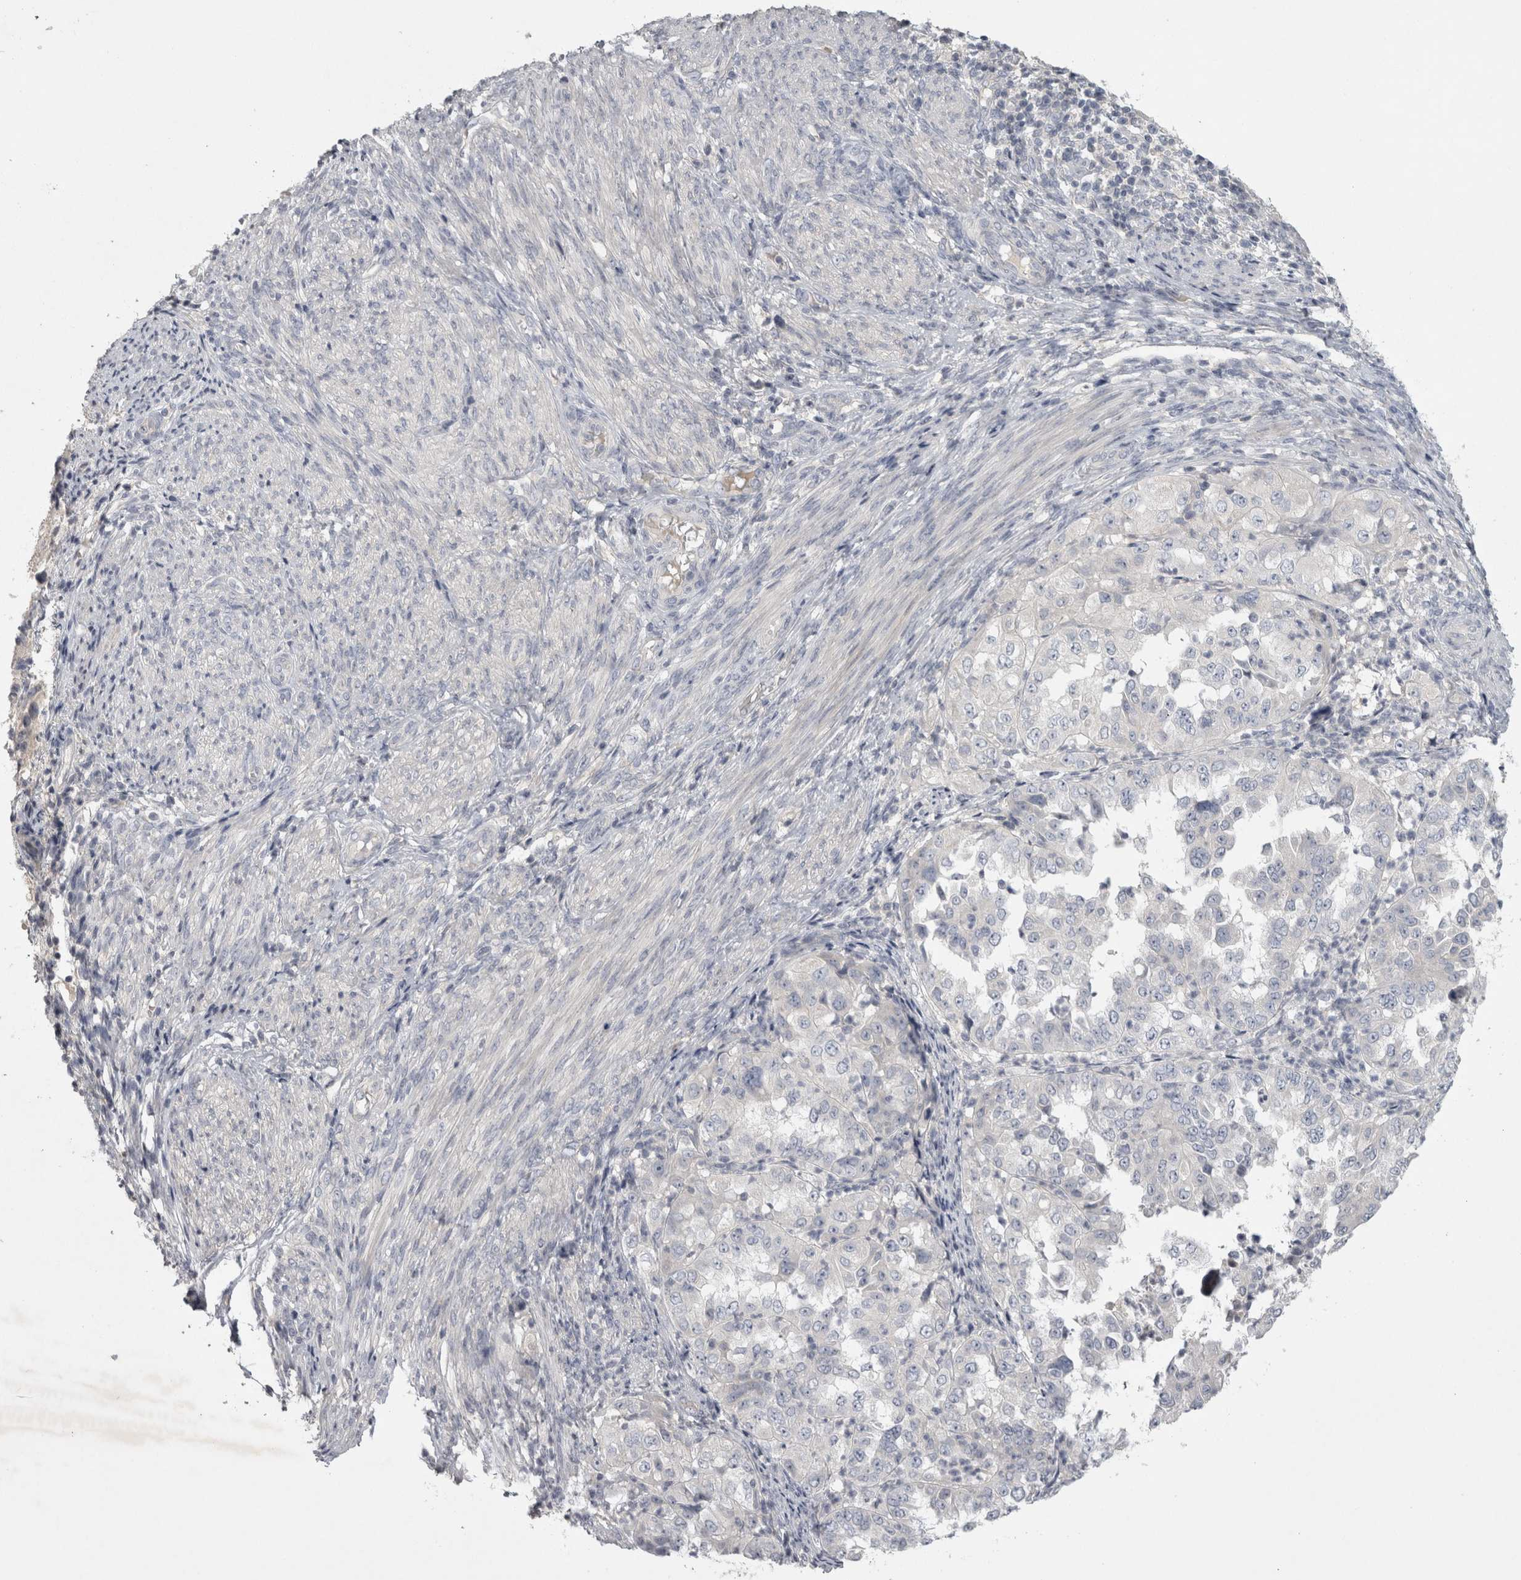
{"staining": {"intensity": "negative", "quantity": "none", "location": "none"}, "tissue": "endometrial cancer", "cell_type": "Tumor cells", "image_type": "cancer", "snomed": [{"axis": "morphology", "description": "Adenocarcinoma, NOS"}, {"axis": "topography", "description": "Endometrium"}], "caption": "Endometrial adenocarcinoma was stained to show a protein in brown. There is no significant positivity in tumor cells.", "gene": "ENPP7", "patient": {"sex": "female", "age": 85}}